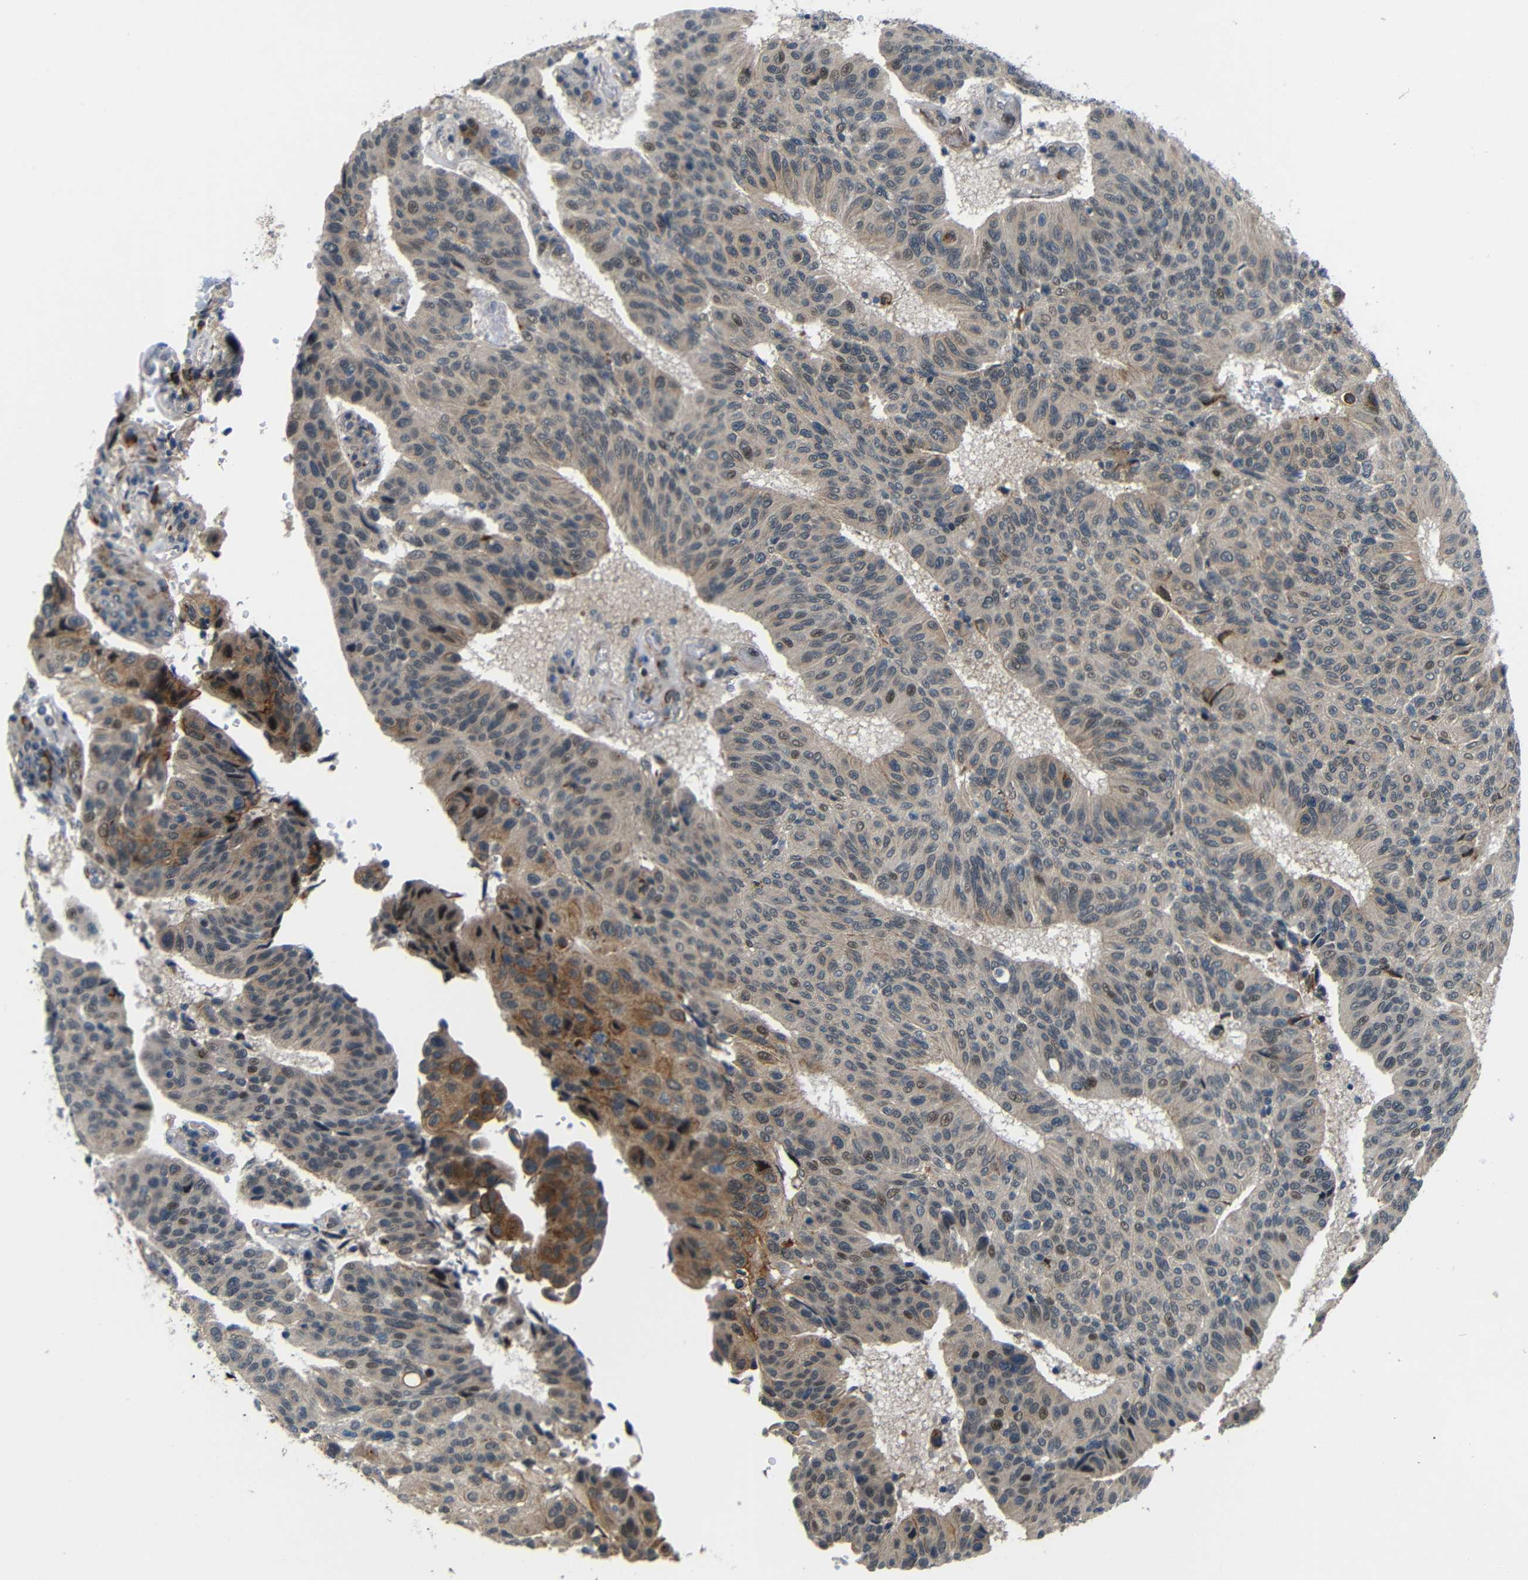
{"staining": {"intensity": "moderate", "quantity": "25%-75%", "location": "cytoplasmic/membranous"}, "tissue": "urothelial cancer", "cell_type": "Tumor cells", "image_type": "cancer", "snomed": [{"axis": "morphology", "description": "Urothelial carcinoma, High grade"}, {"axis": "topography", "description": "Urinary bladder"}], "caption": "Immunohistochemistry (IHC) image of neoplastic tissue: urothelial cancer stained using IHC shows medium levels of moderate protein expression localized specifically in the cytoplasmic/membranous of tumor cells, appearing as a cytoplasmic/membranous brown color.", "gene": "SYDE1", "patient": {"sex": "male", "age": 66}}